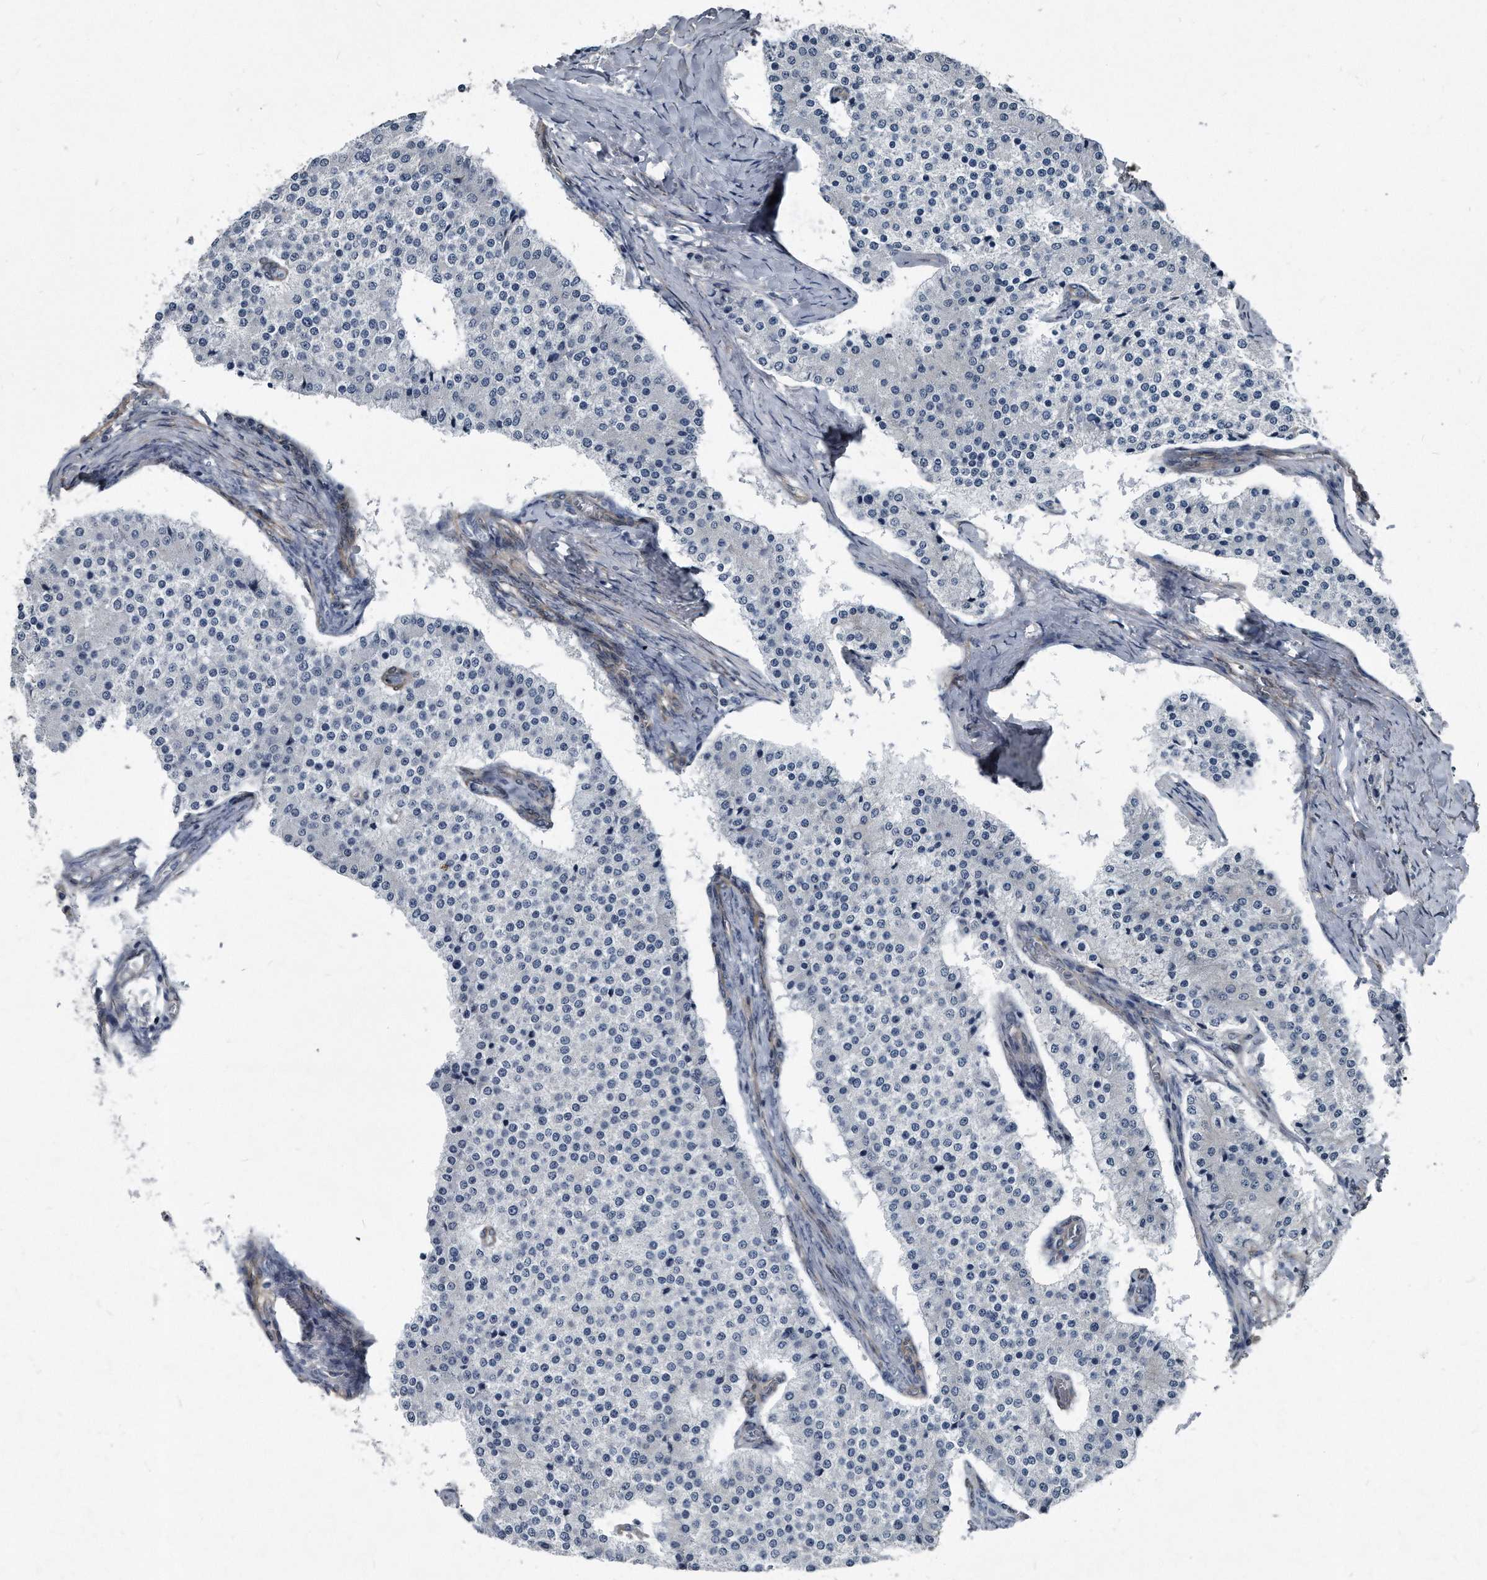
{"staining": {"intensity": "negative", "quantity": "none", "location": "none"}, "tissue": "carcinoid", "cell_type": "Tumor cells", "image_type": "cancer", "snomed": [{"axis": "morphology", "description": "Carcinoid, malignant, NOS"}, {"axis": "topography", "description": "Colon"}], "caption": "Immunohistochemistry micrograph of human carcinoid stained for a protein (brown), which shows no expression in tumor cells.", "gene": "PLEC", "patient": {"sex": "female", "age": 52}}